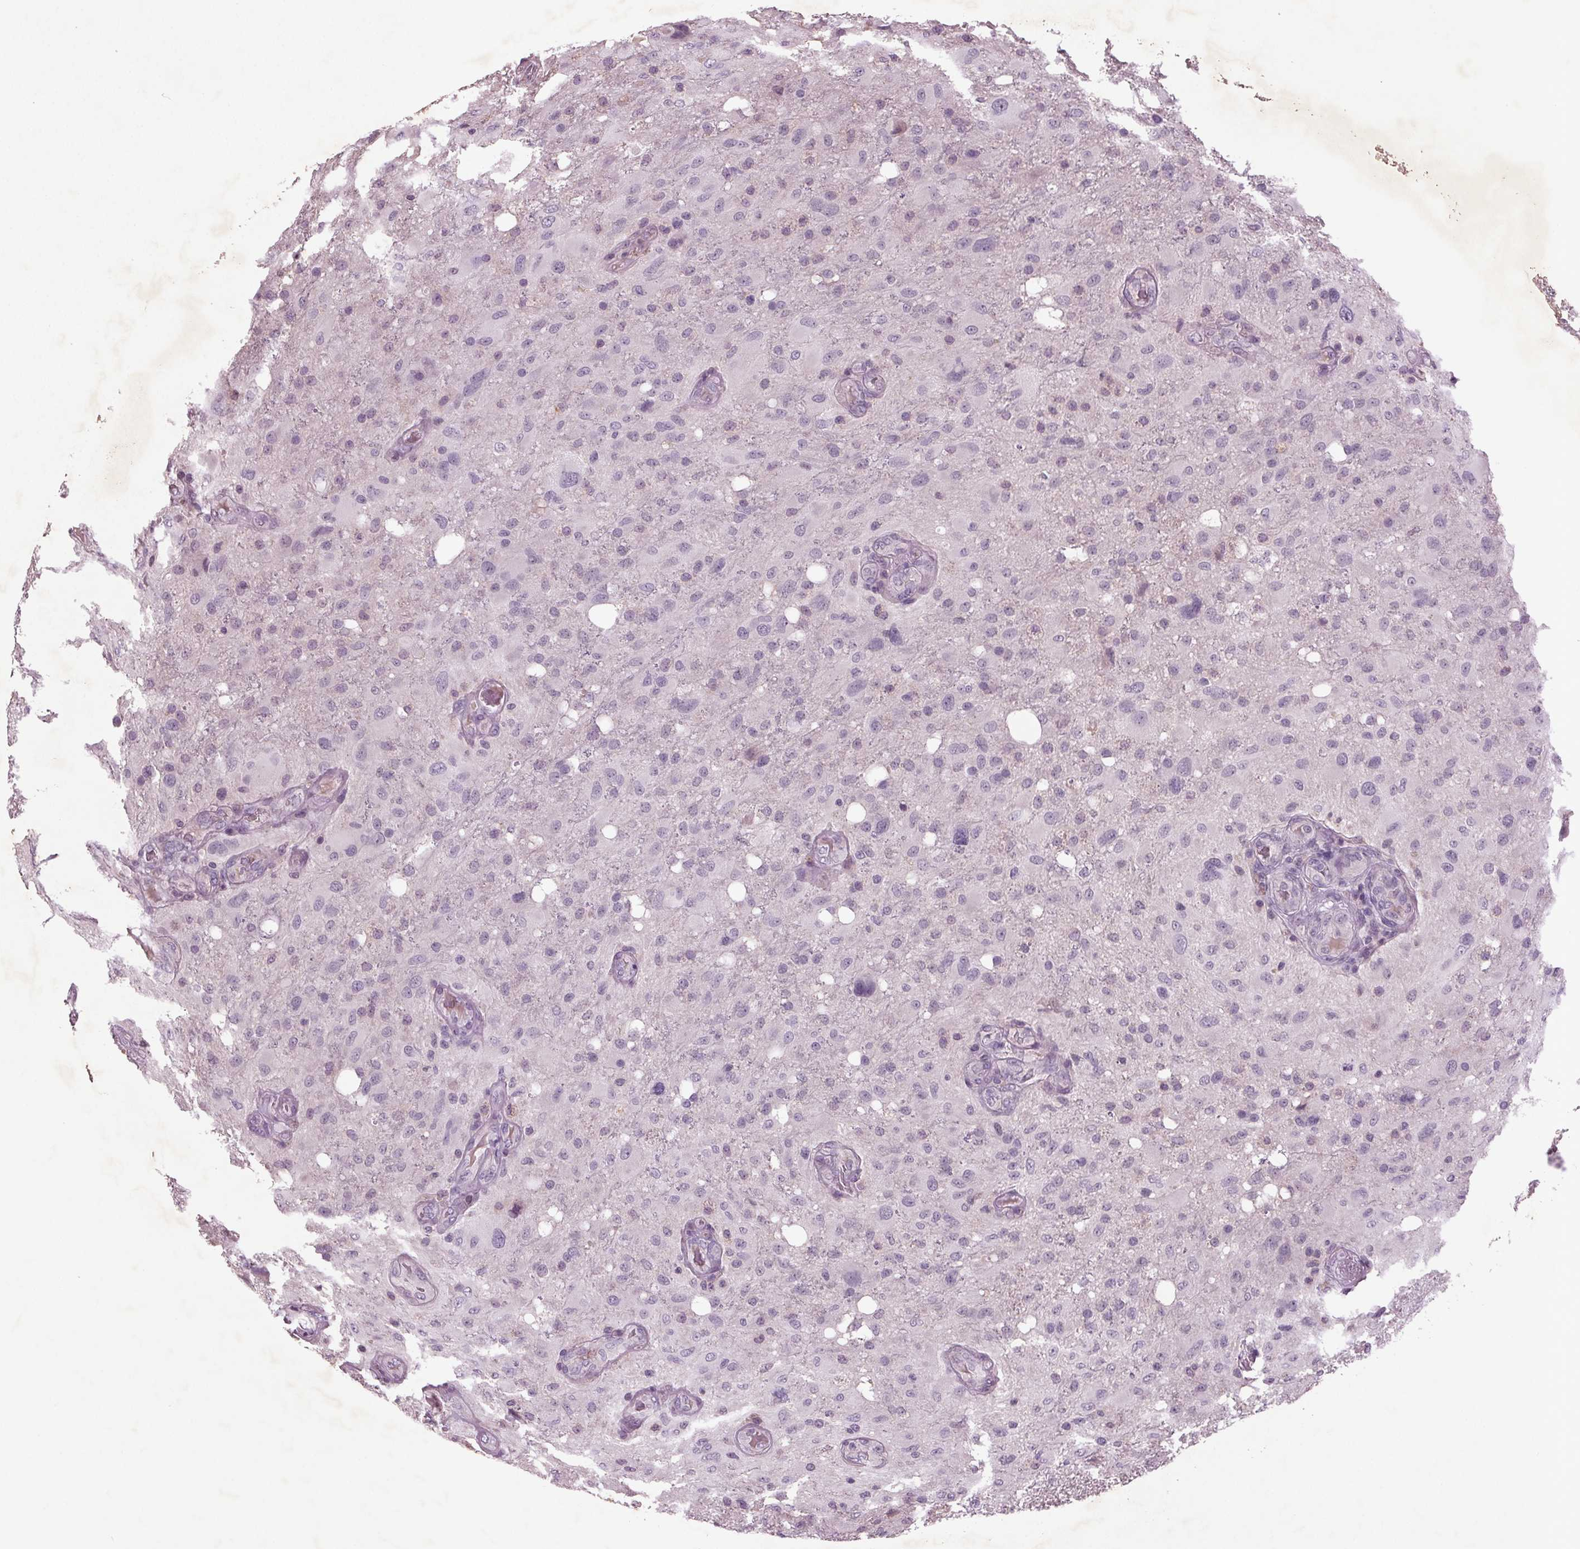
{"staining": {"intensity": "negative", "quantity": "none", "location": "none"}, "tissue": "glioma", "cell_type": "Tumor cells", "image_type": "cancer", "snomed": [{"axis": "morphology", "description": "Glioma, malignant, High grade"}, {"axis": "topography", "description": "Brain"}], "caption": "Immunohistochemistry (IHC) of glioma demonstrates no staining in tumor cells.", "gene": "BHLHE22", "patient": {"sex": "male", "age": 53}}